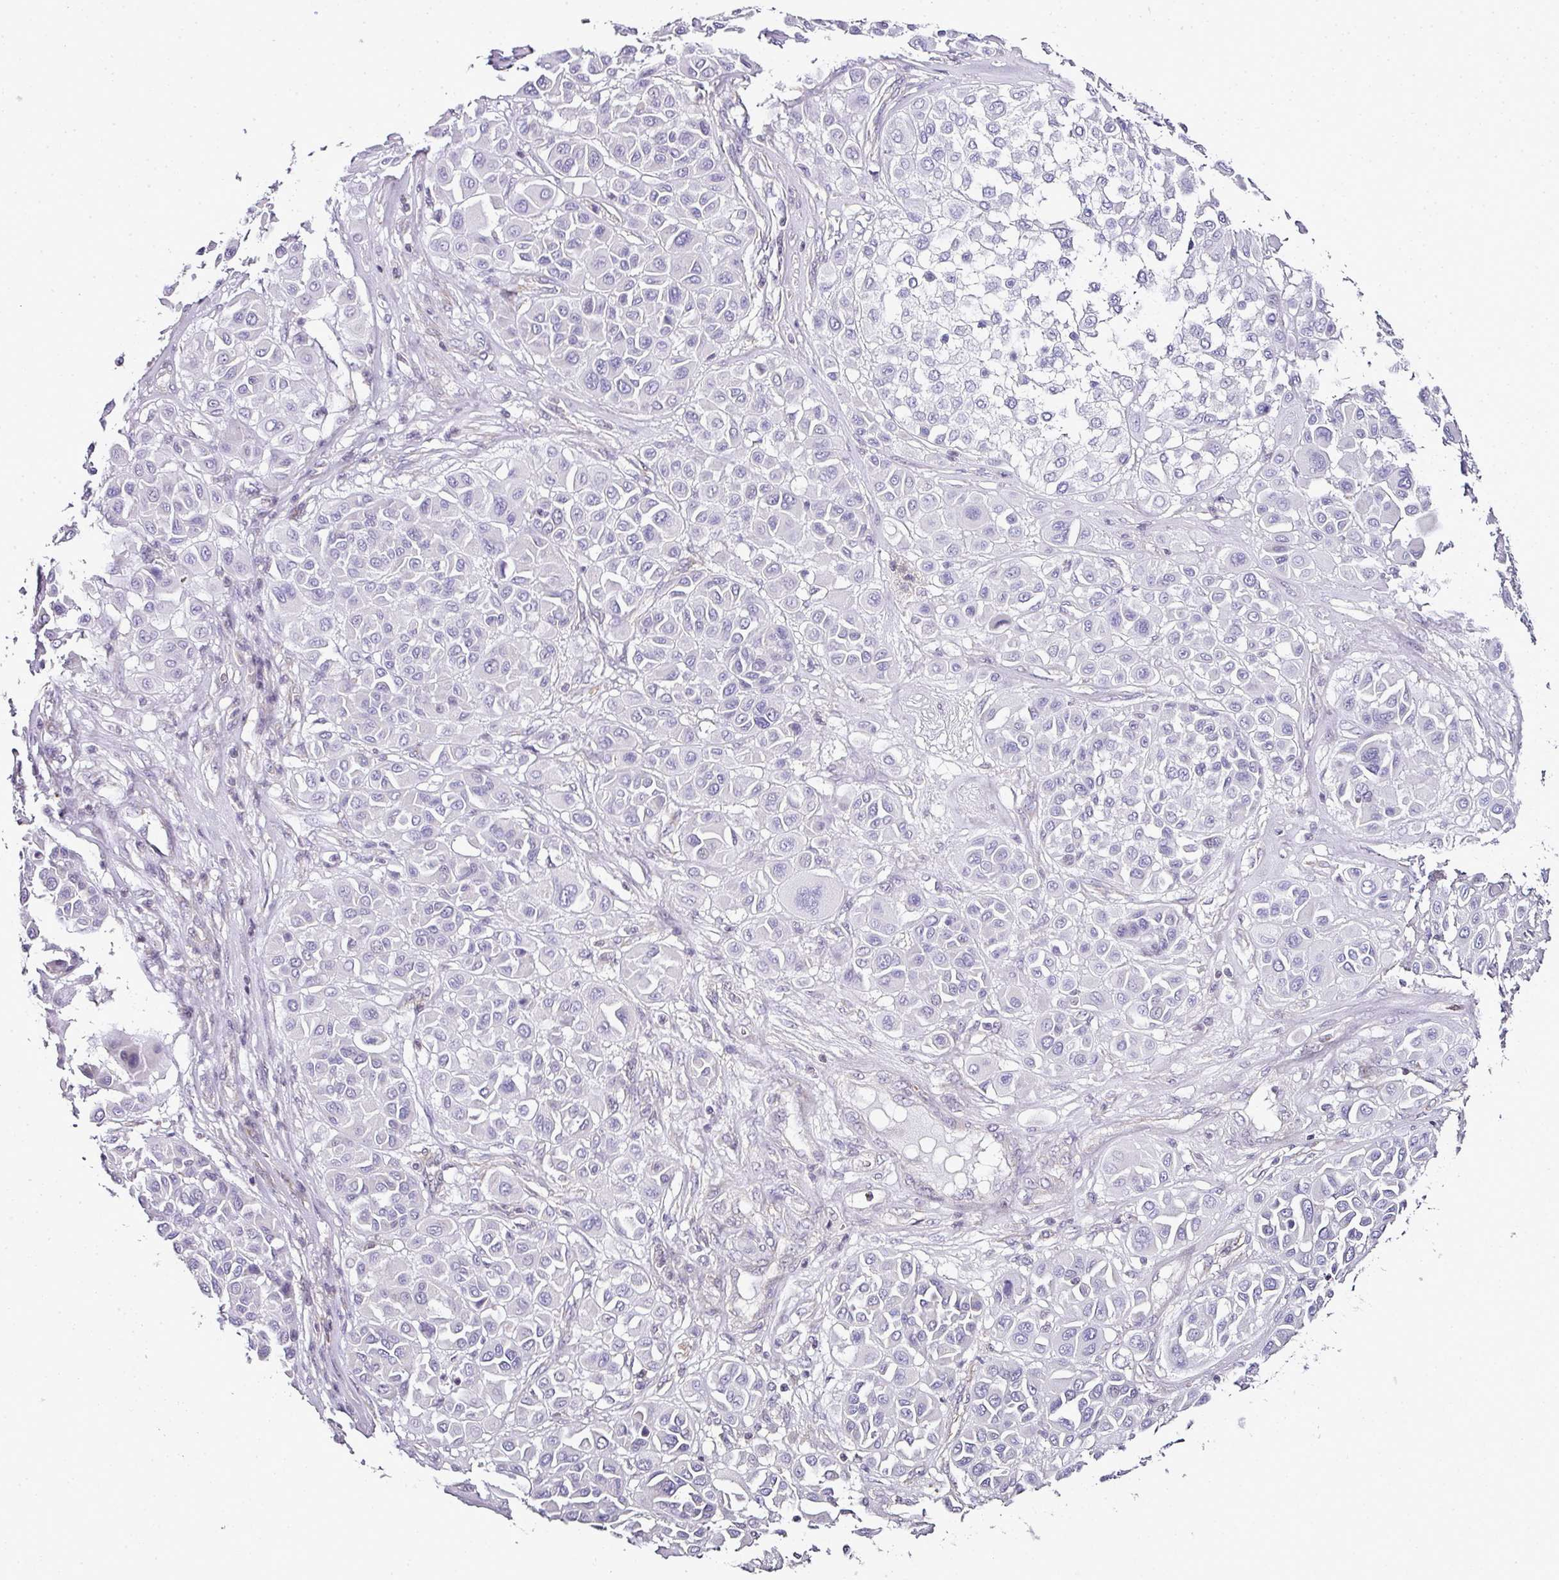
{"staining": {"intensity": "negative", "quantity": "none", "location": "none"}, "tissue": "melanoma", "cell_type": "Tumor cells", "image_type": "cancer", "snomed": [{"axis": "morphology", "description": "Malignant melanoma, Metastatic site"}, {"axis": "topography", "description": "Soft tissue"}], "caption": "A histopathology image of human malignant melanoma (metastatic site) is negative for staining in tumor cells. (DAB (3,3'-diaminobenzidine) immunohistochemistry (IHC), high magnification).", "gene": "FAM32A", "patient": {"sex": "male", "age": 41}}